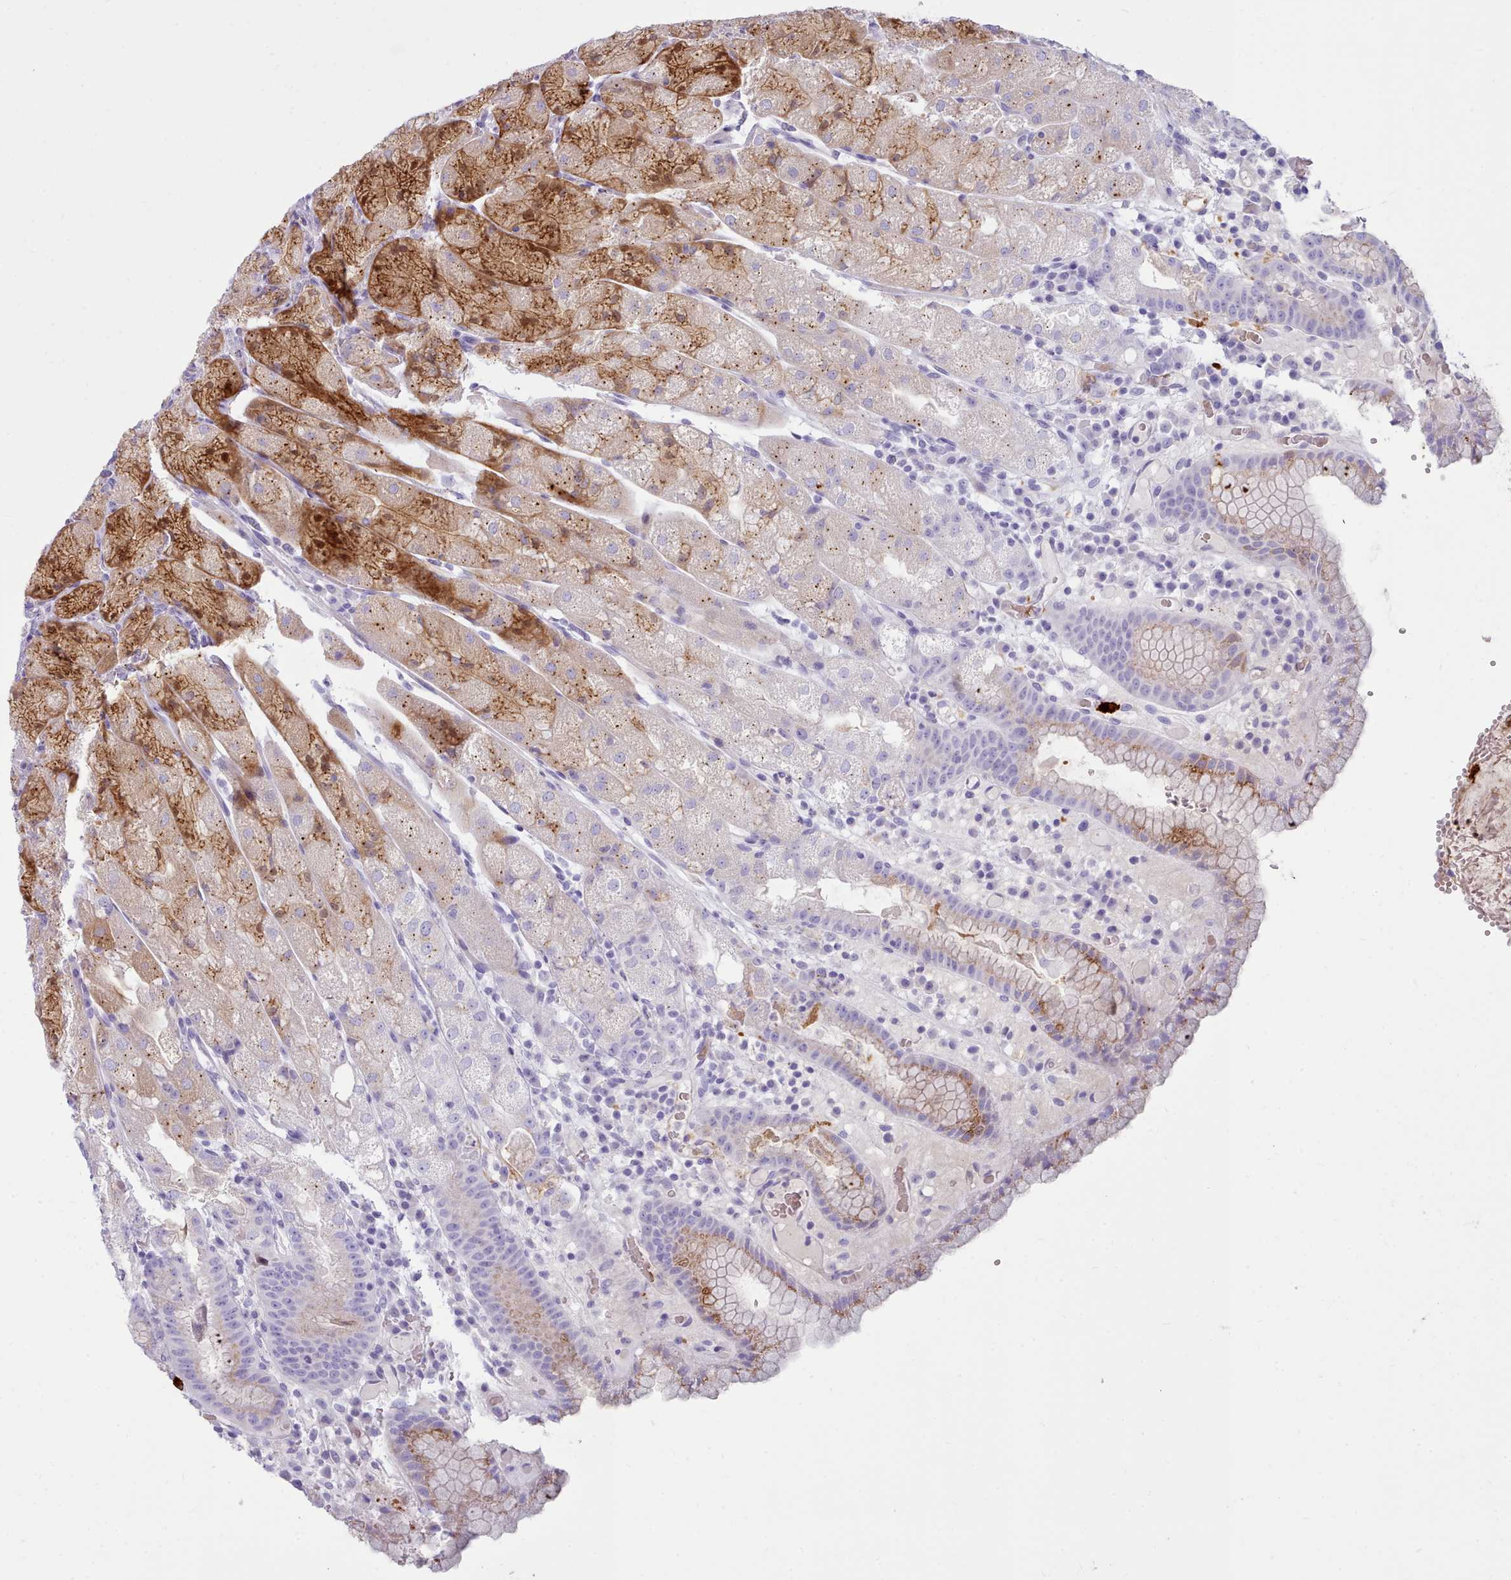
{"staining": {"intensity": "moderate", "quantity": "25%-75%", "location": "cytoplasmic/membranous,nuclear"}, "tissue": "stomach", "cell_type": "Glandular cells", "image_type": "normal", "snomed": [{"axis": "morphology", "description": "Normal tissue, NOS"}, {"axis": "topography", "description": "Stomach, upper"}], "caption": "Immunohistochemical staining of benign stomach exhibits medium levels of moderate cytoplasmic/membranous,nuclear positivity in approximately 25%-75% of glandular cells.", "gene": "NKX1", "patient": {"sex": "male", "age": 52}}